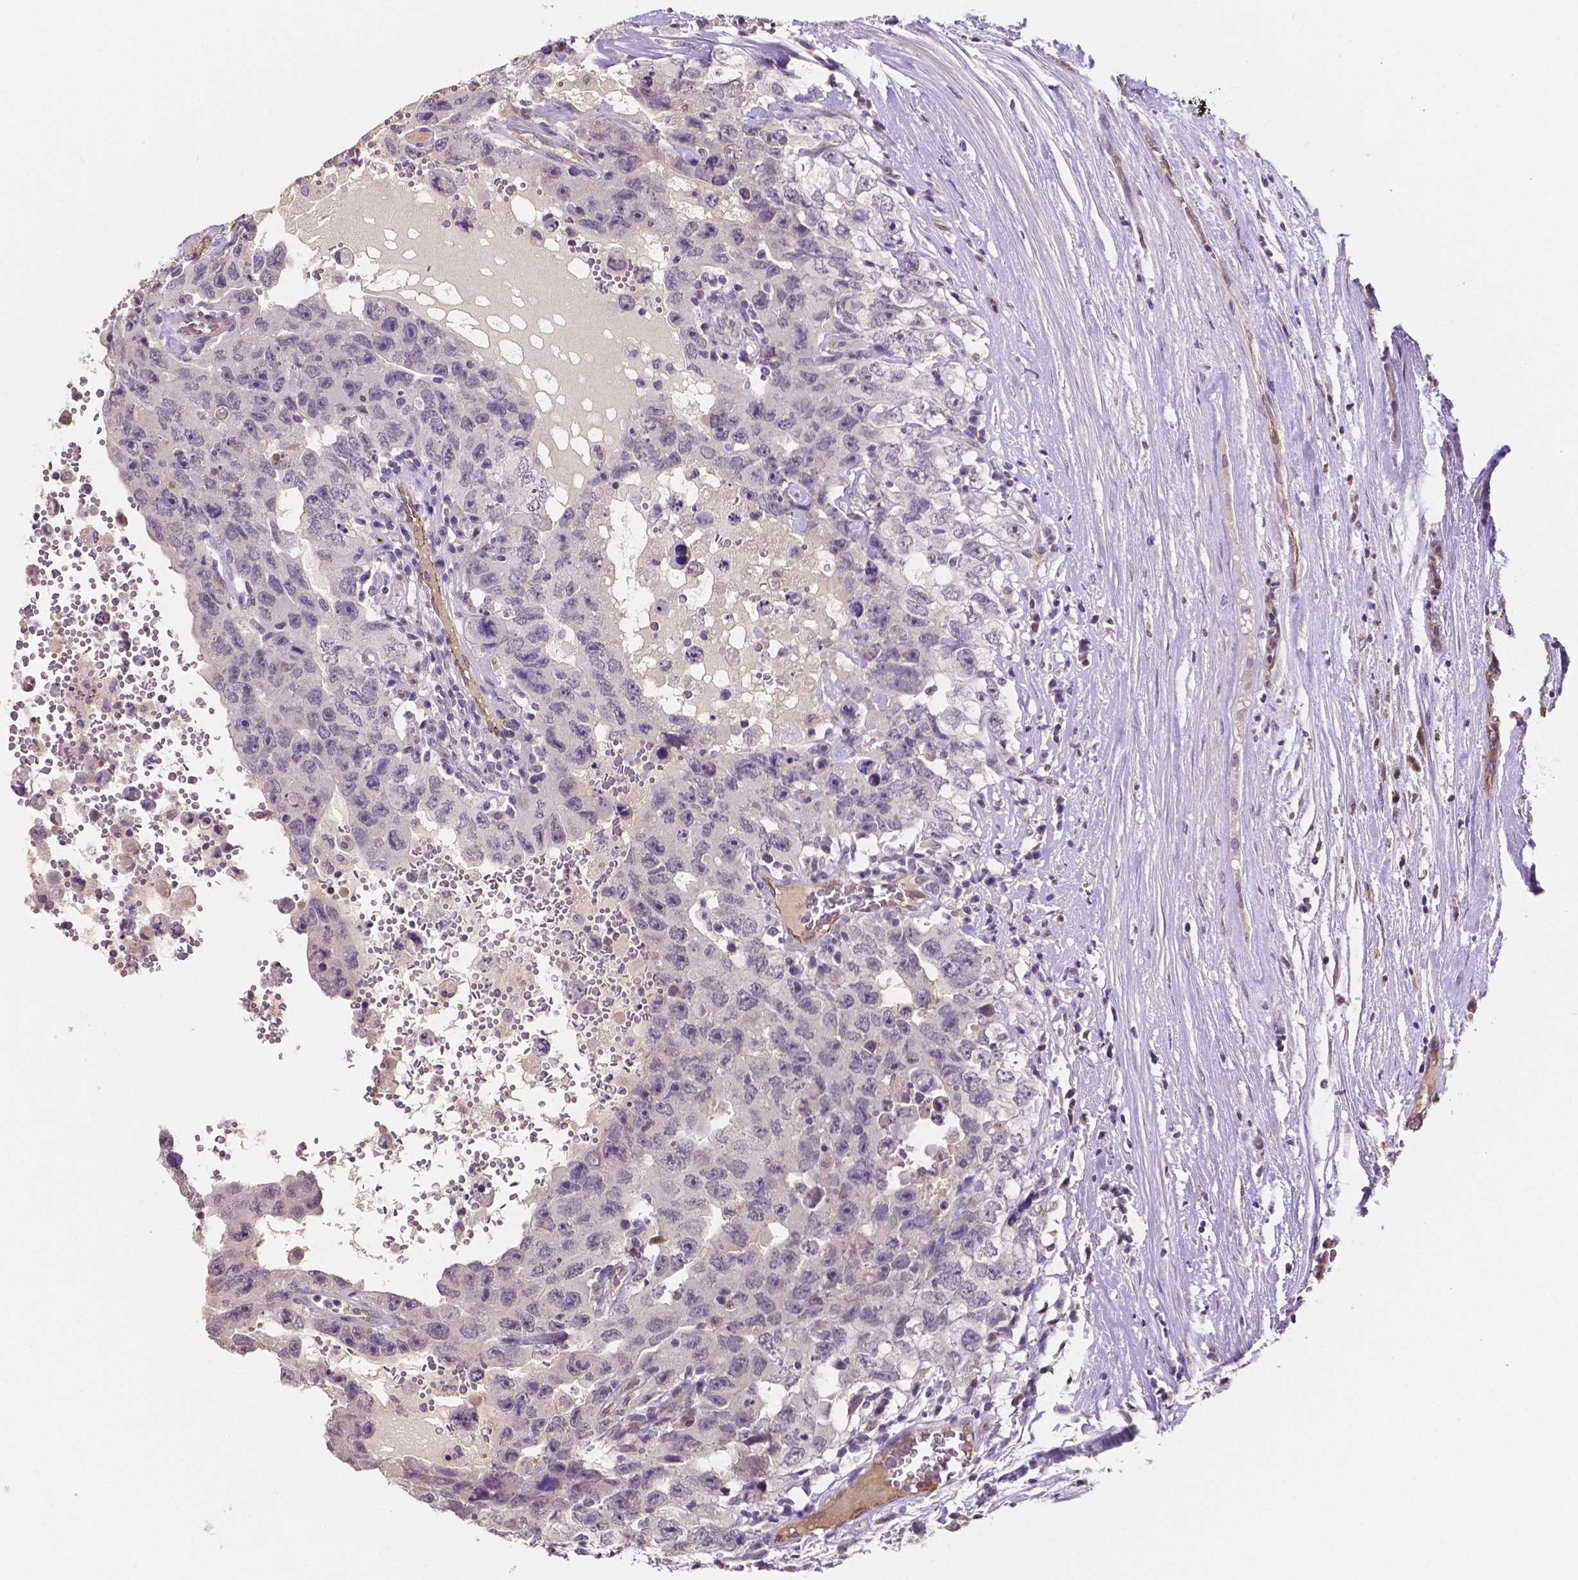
{"staining": {"intensity": "negative", "quantity": "none", "location": "none"}, "tissue": "testis cancer", "cell_type": "Tumor cells", "image_type": "cancer", "snomed": [{"axis": "morphology", "description": "Carcinoma, Embryonal, NOS"}, {"axis": "topography", "description": "Testis"}], "caption": "Immunohistochemistry image of embryonal carcinoma (testis) stained for a protein (brown), which displays no positivity in tumor cells. The staining was performed using DAB (3,3'-diaminobenzidine) to visualize the protein expression in brown, while the nuclei were stained in blue with hematoxylin (Magnification: 20x).", "gene": "ELAVL2", "patient": {"sex": "male", "age": 26}}